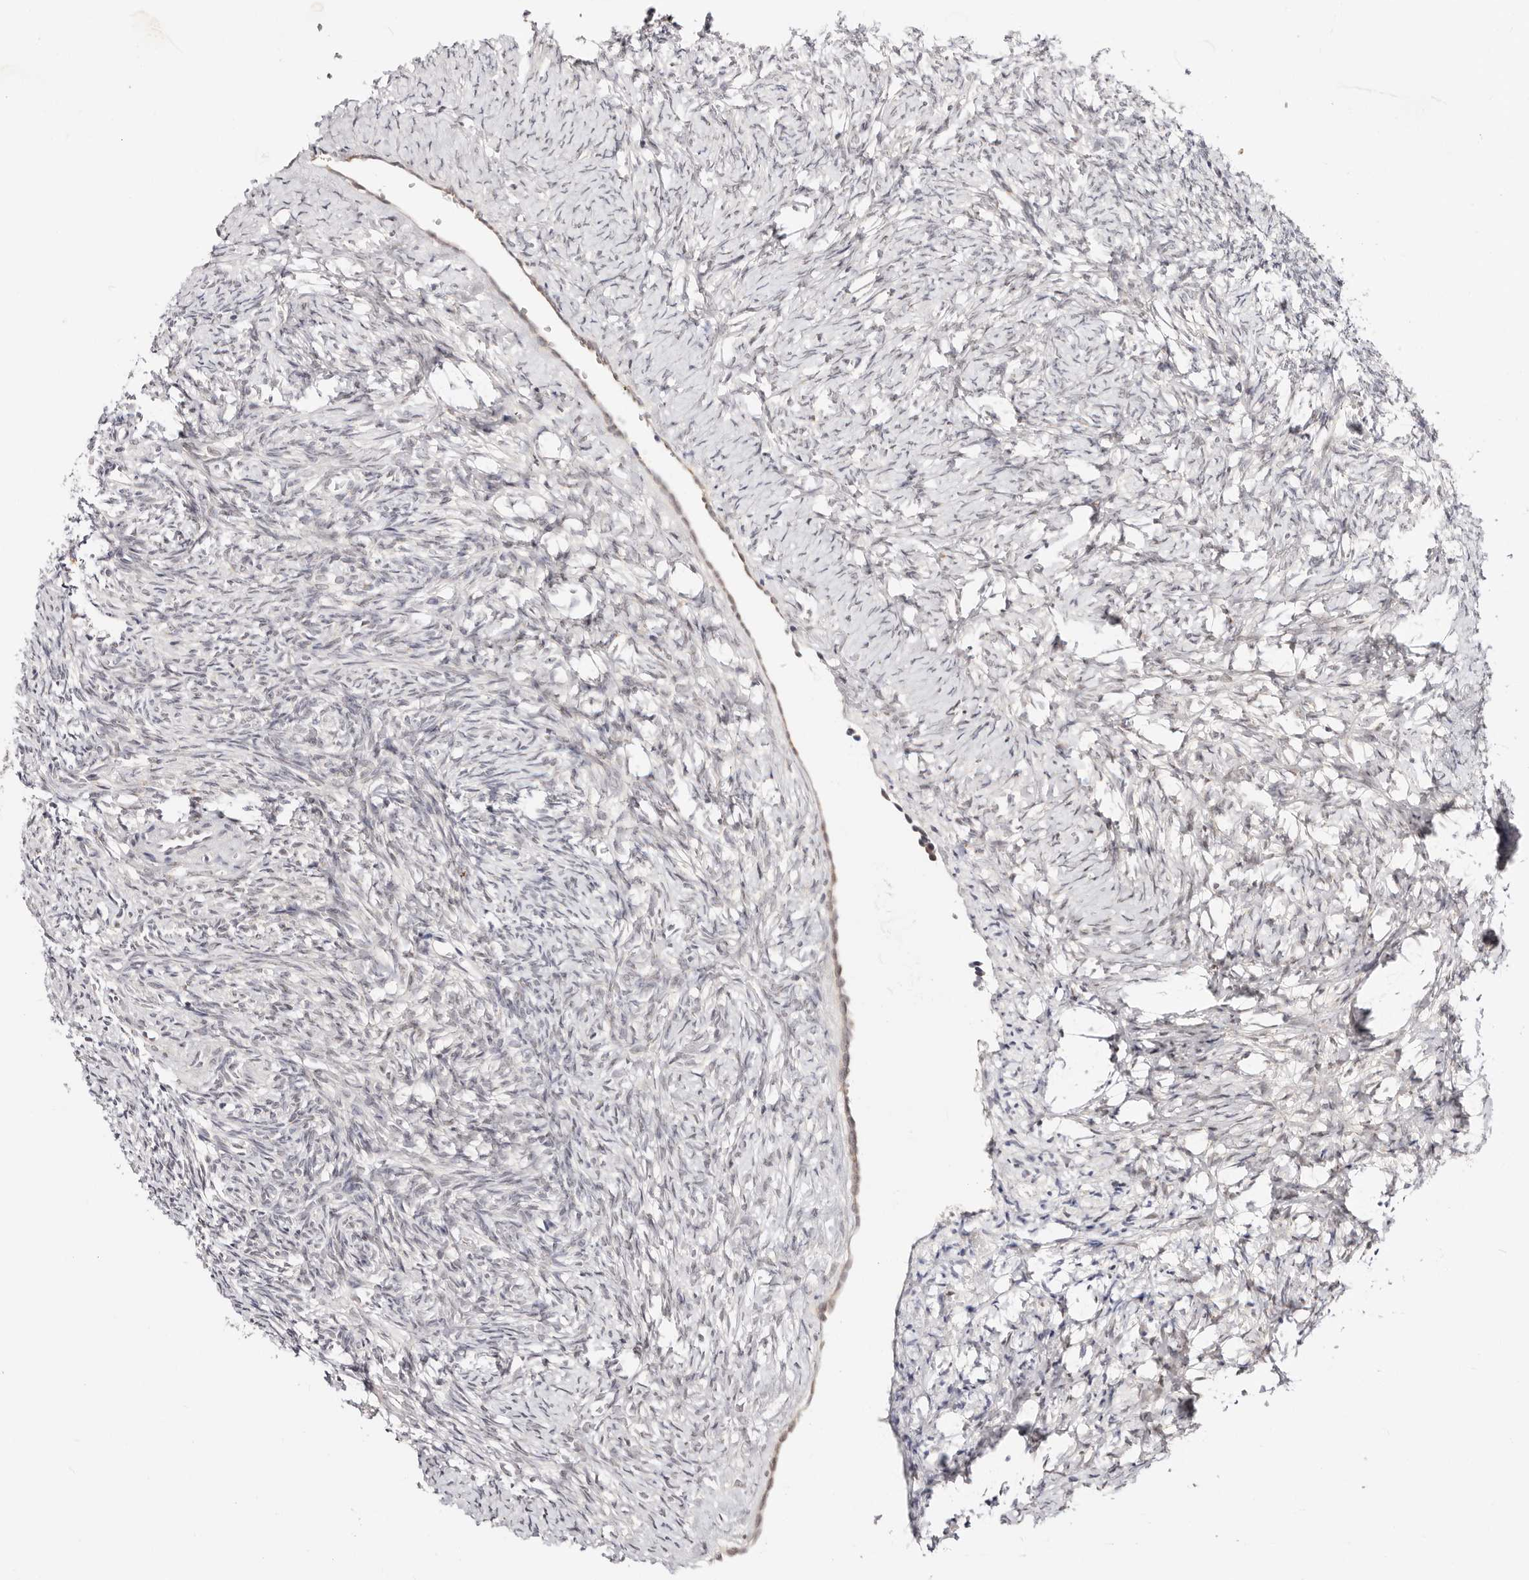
{"staining": {"intensity": "negative", "quantity": "none", "location": "none"}, "tissue": "ovary", "cell_type": "Follicle cells", "image_type": "normal", "snomed": [{"axis": "morphology", "description": "Normal tissue, NOS"}, {"axis": "topography", "description": "Ovary"}], "caption": "The immunohistochemistry (IHC) histopathology image has no significant positivity in follicle cells of ovary.", "gene": "VIPAS39", "patient": {"sex": "female", "age": 41}}